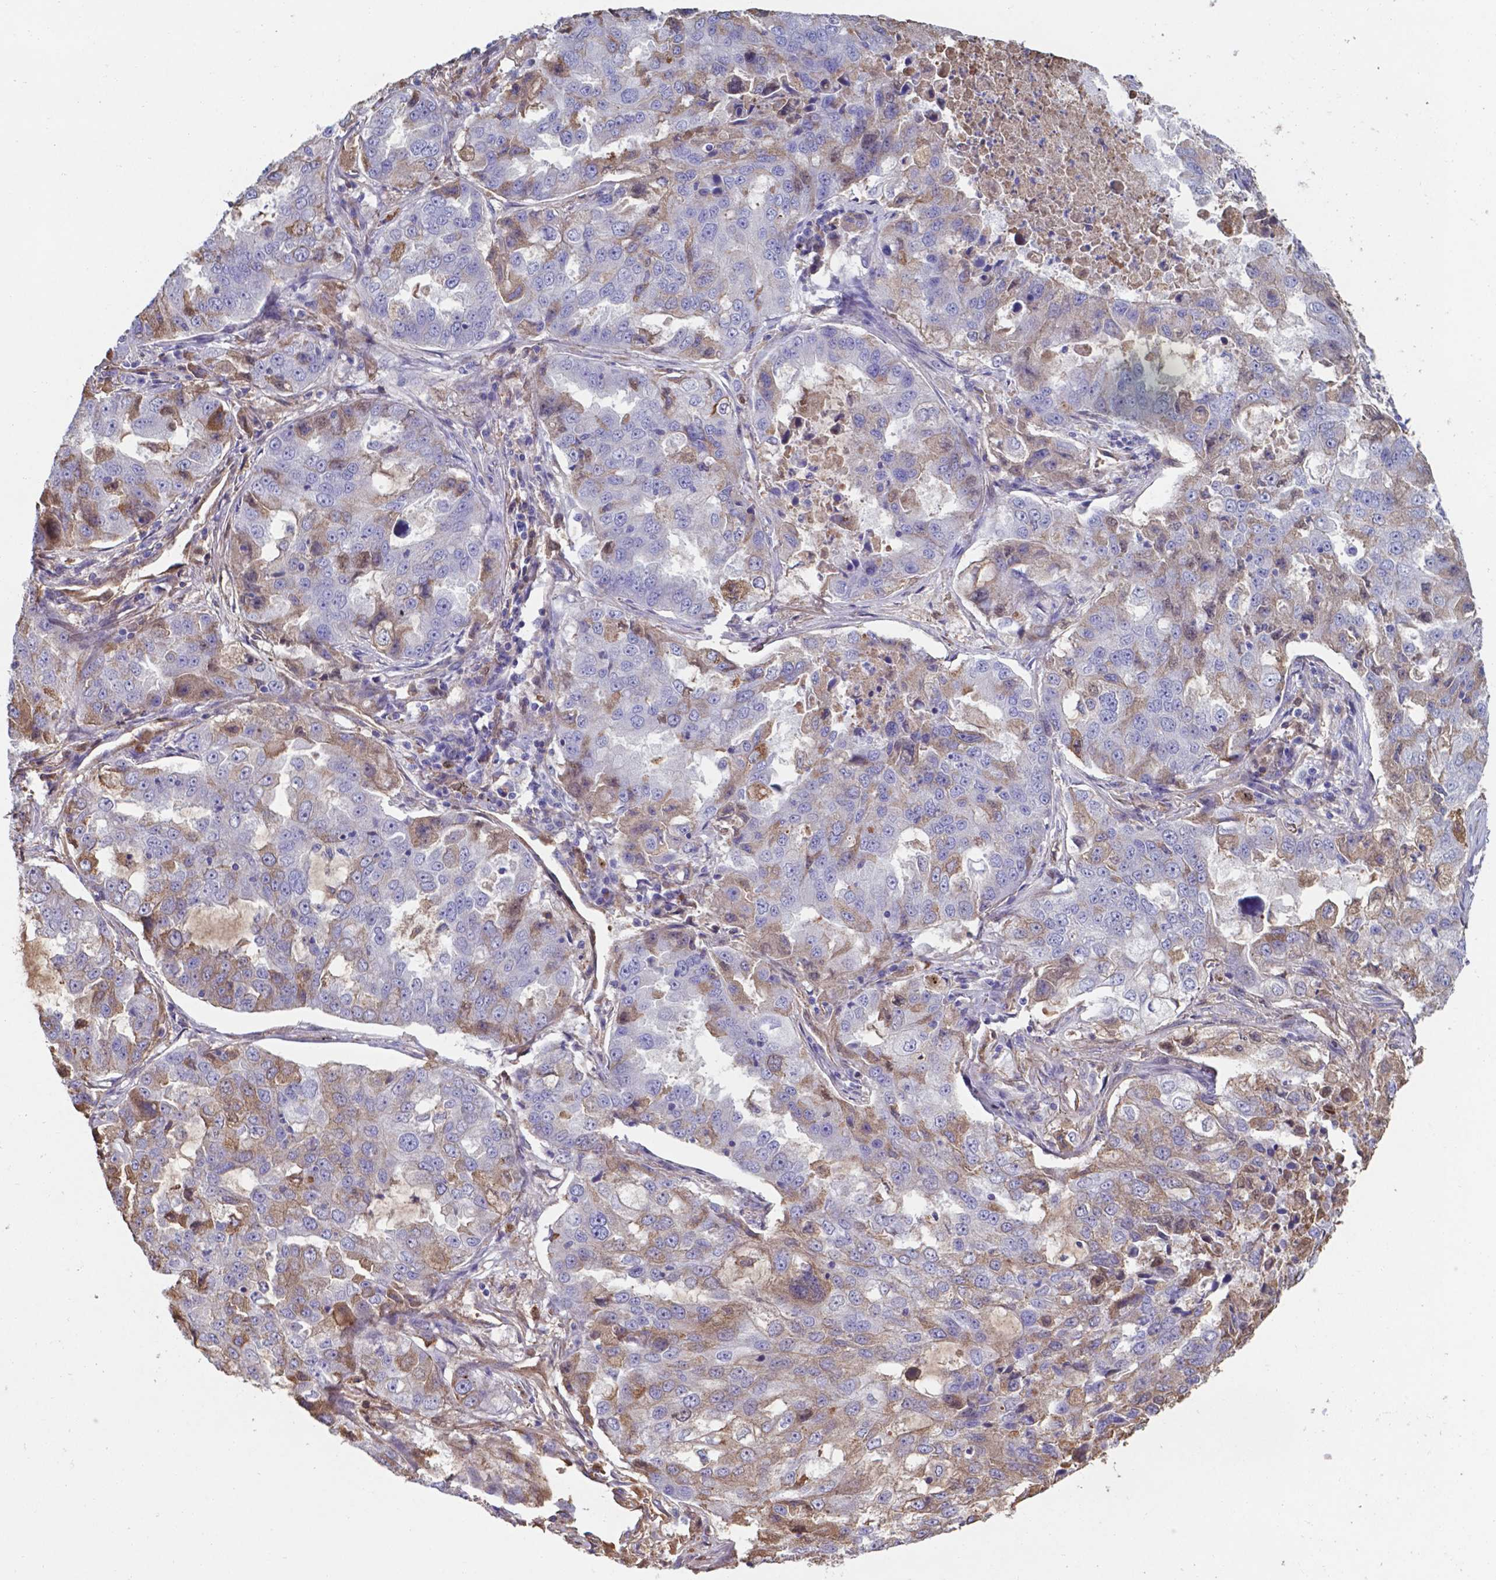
{"staining": {"intensity": "moderate", "quantity": "25%-75%", "location": "cytoplasmic/membranous"}, "tissue": "lung cancer", "cell_type": "Tumor cells", "image_type": "cancer", "snomed": [{"axis": "morphology", "description": "Adenocarcinoma, NOS"}, {"axis": "topography", "description": "Lung"}], "caption": "This image exhibits immunohistochemistry (IHC) staining of human lung cancer (adenocarcinoma), with medium moderate cytoplasmic/membranous staining in about 25%-75% of tumor cells.", "gene": "SERPINA1", "patient": {"sex": "female", "age": 61}}